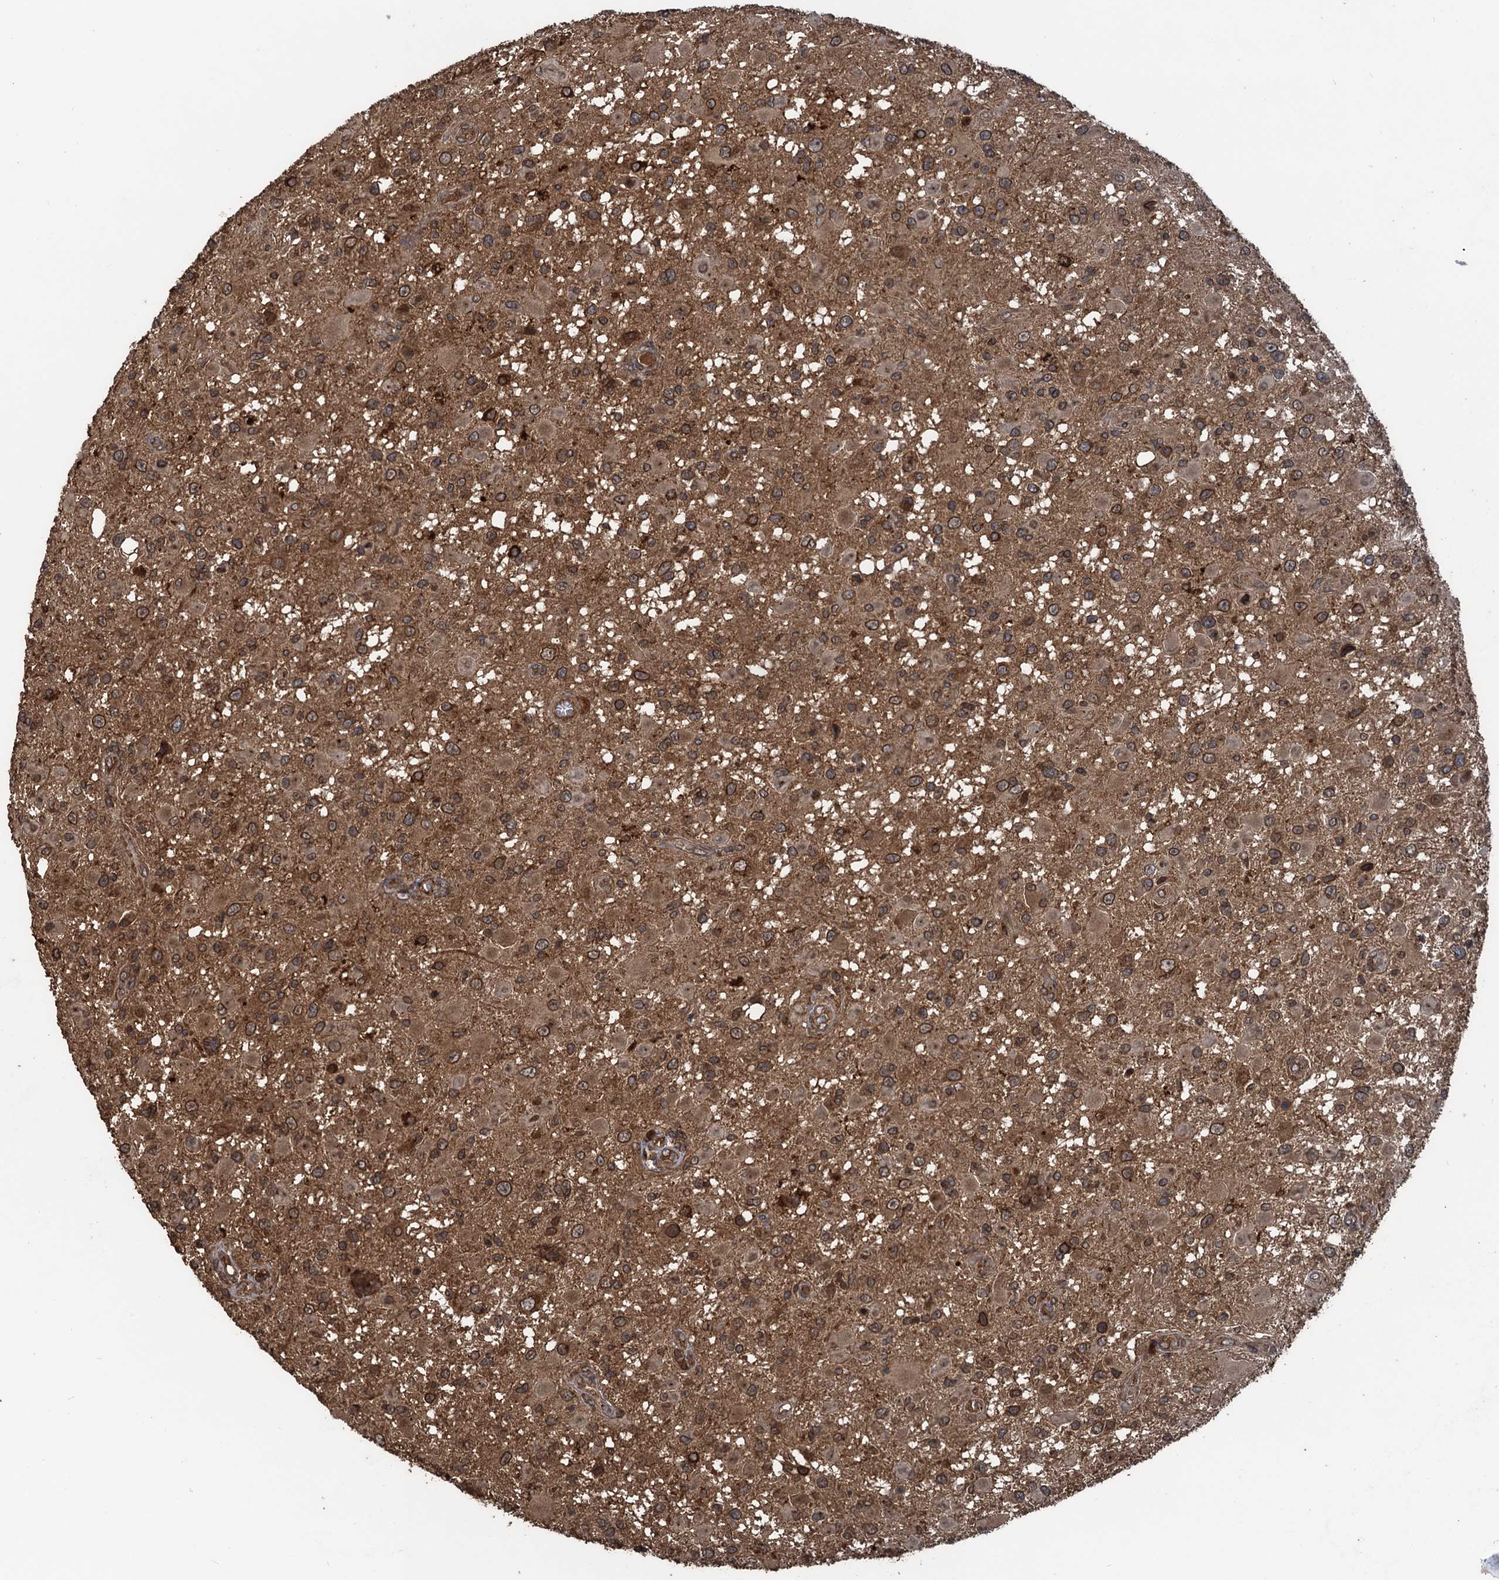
{"staining": {"intensity": "moderate", "quantity": ">75%", "location": "cytoplasmic/membranous,nuclear"}, "tissue": "glioma", "cell_type": "Tumor cells", "image_type": "cancer", "snomed": [{"axis": "morphology", "description": "Glioma, malignant, High grade"}, {"axis": "topography", "description": "Brain"}], "caption": "High-magnification brightfield microscopy of glioma stained with DAB (brown) and counterstained with hematoxylin (blue). tumor cells exhibit moderate cytoplasmic/membranous and nuclear staining is present in about>75% of cells.", "gene": "GLE1", "patient": {"sex": "male", "age": 53}}